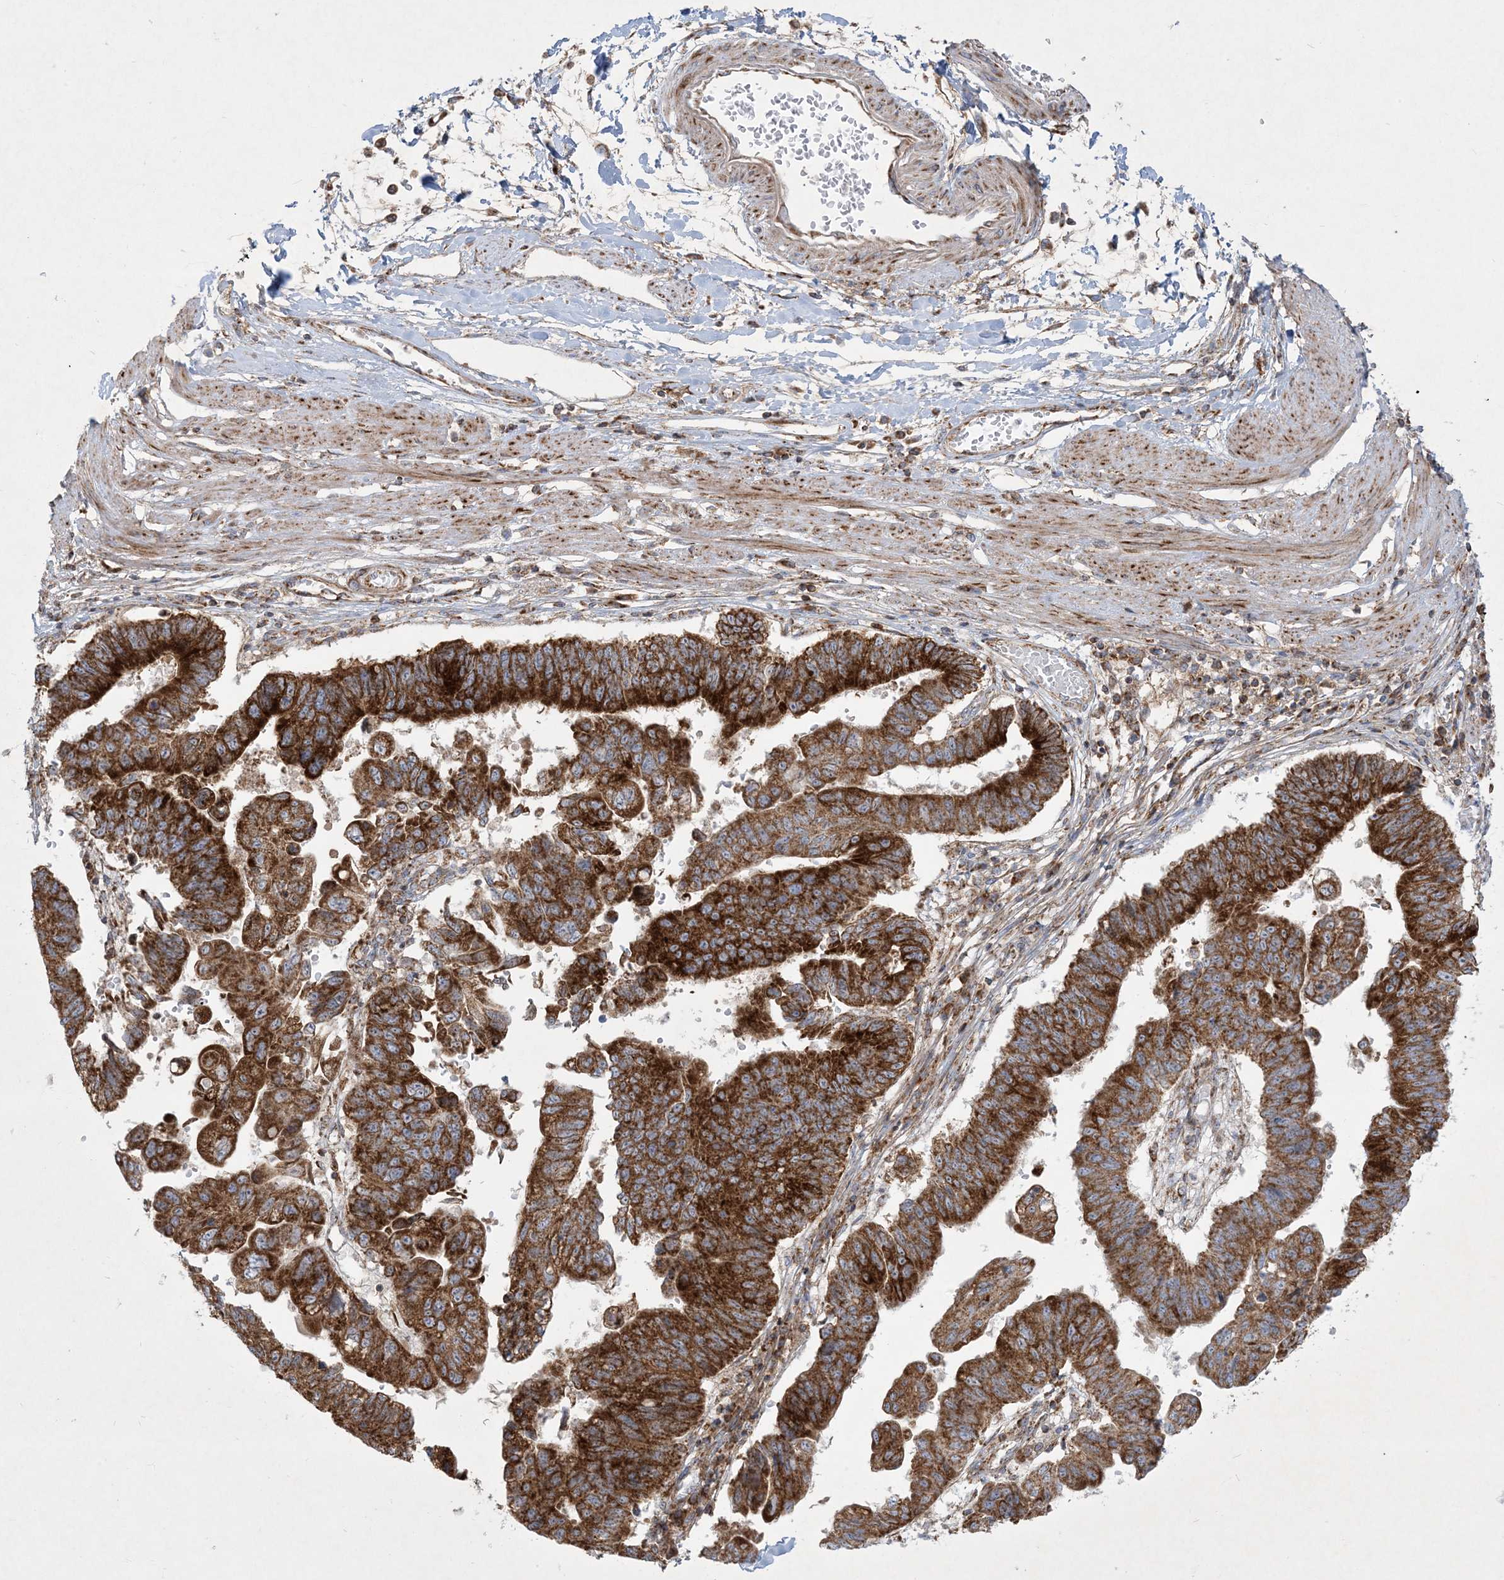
{"staining": {"intensity": "strong", "quantity": ">75%", "location": "cytoplasmic/membranous"}, "tissue": "stomach cancer", "cell_type": "Tumor cells", "image_type": "cancer", "snomed": [{"axis": "morphology", "description": "Adenocarcinoma, NOS"}, {"axis": "topography", "description": "Stomach"}], "caption": "An IHC histopathology image of neoplastic tissue is shown. Protein staining in brown shows strong cytoplasmic/membranous positivity in stomach cancer within tumor cells.", "gene": "BEND4", "patient": {"sex": "male", "age": 59}}